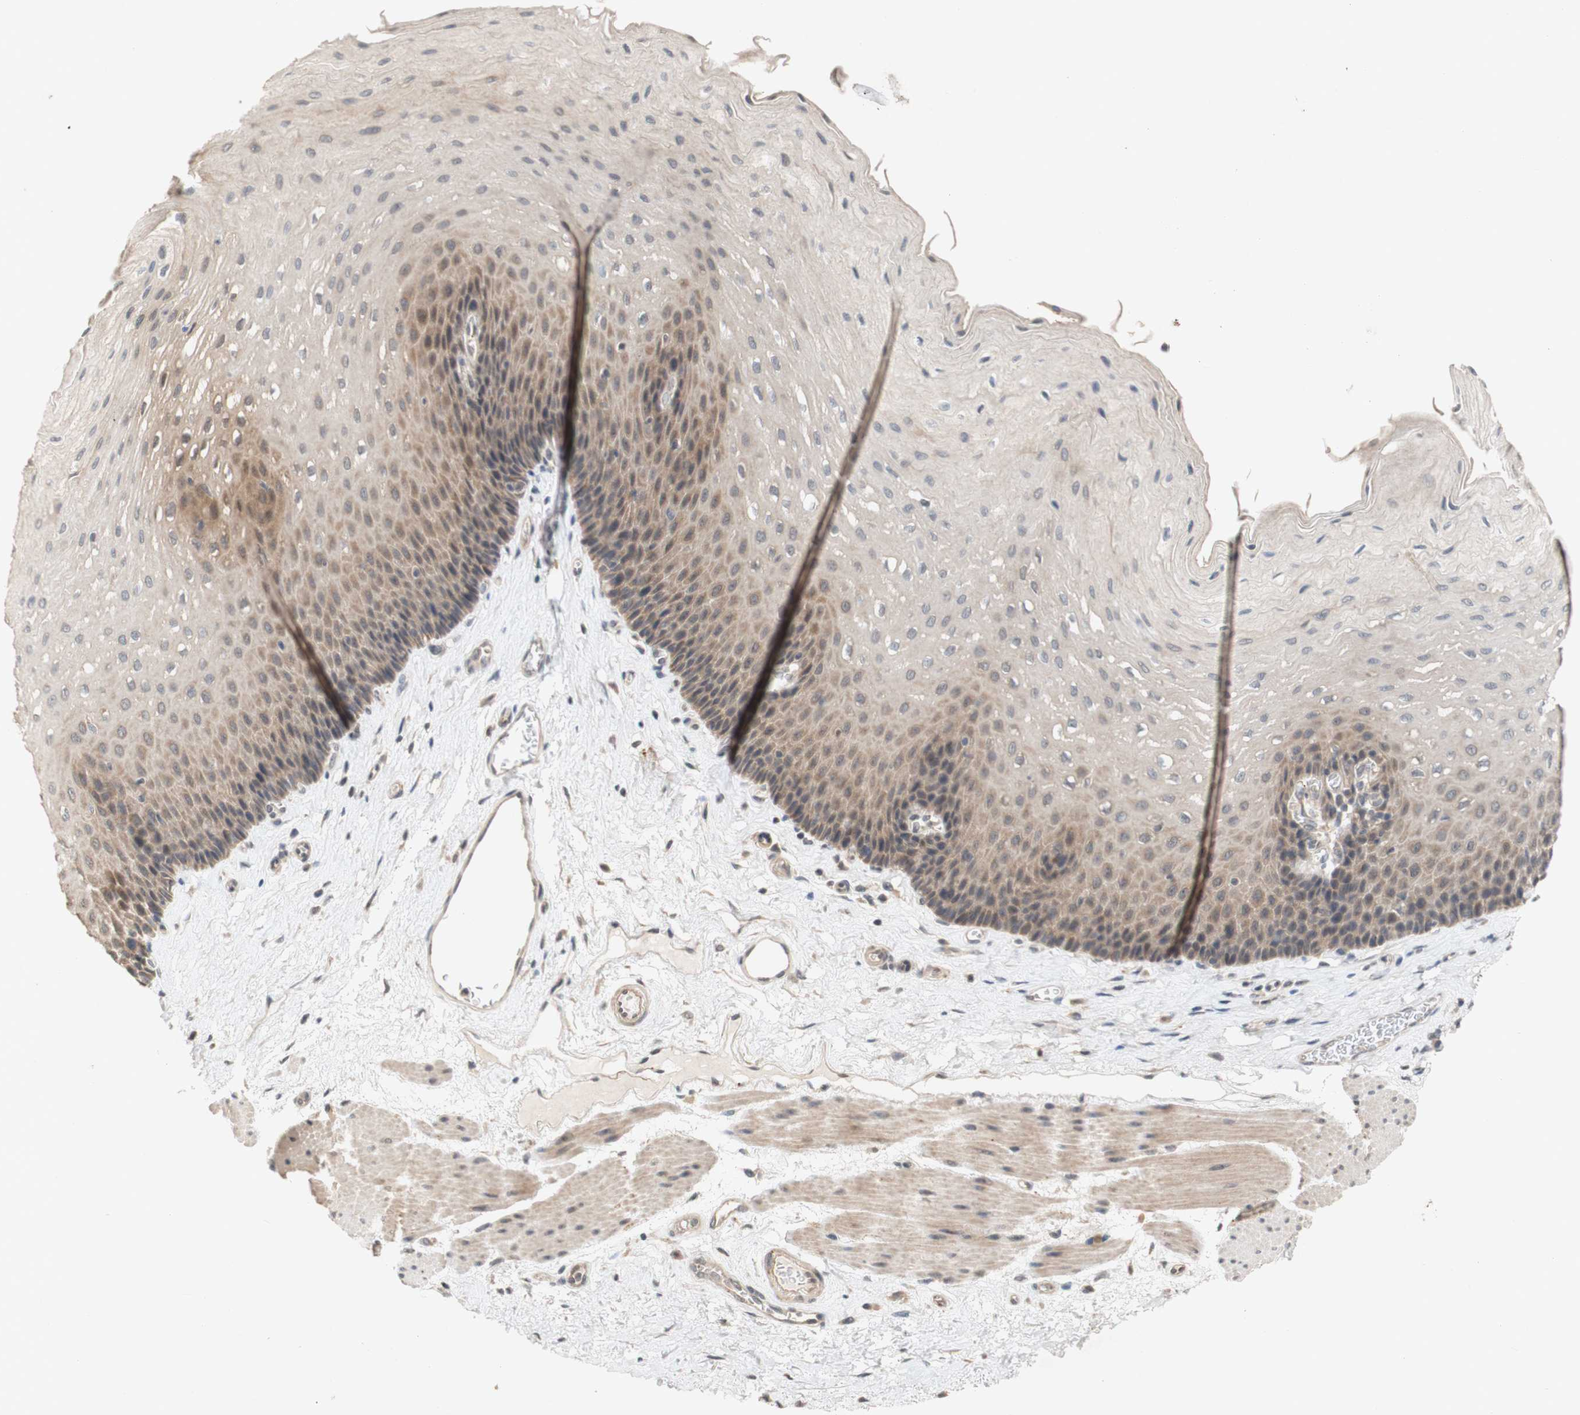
{"staining": {"intensity": "moderate", "quantity": ">75%", "location": "cytoplasmic/membranous,nuclear"}, "tissue": "esophagus", "cell_type": "Squamous epithelial cells", "image_type": "normal", "snomed": [{"axis": "morphology", "description": "Normal tissue, NOS"}, {"axis": "topography", "description": "Esophagus"}], "caption": "This is an image of IHC staining of benign esophagus, which shows moderate expression in the cytoplasmic/membranous,nuclear of squamous epithelial cells.", "gene": "PIN1", "patient": {"sex": "female", "age": 72}}